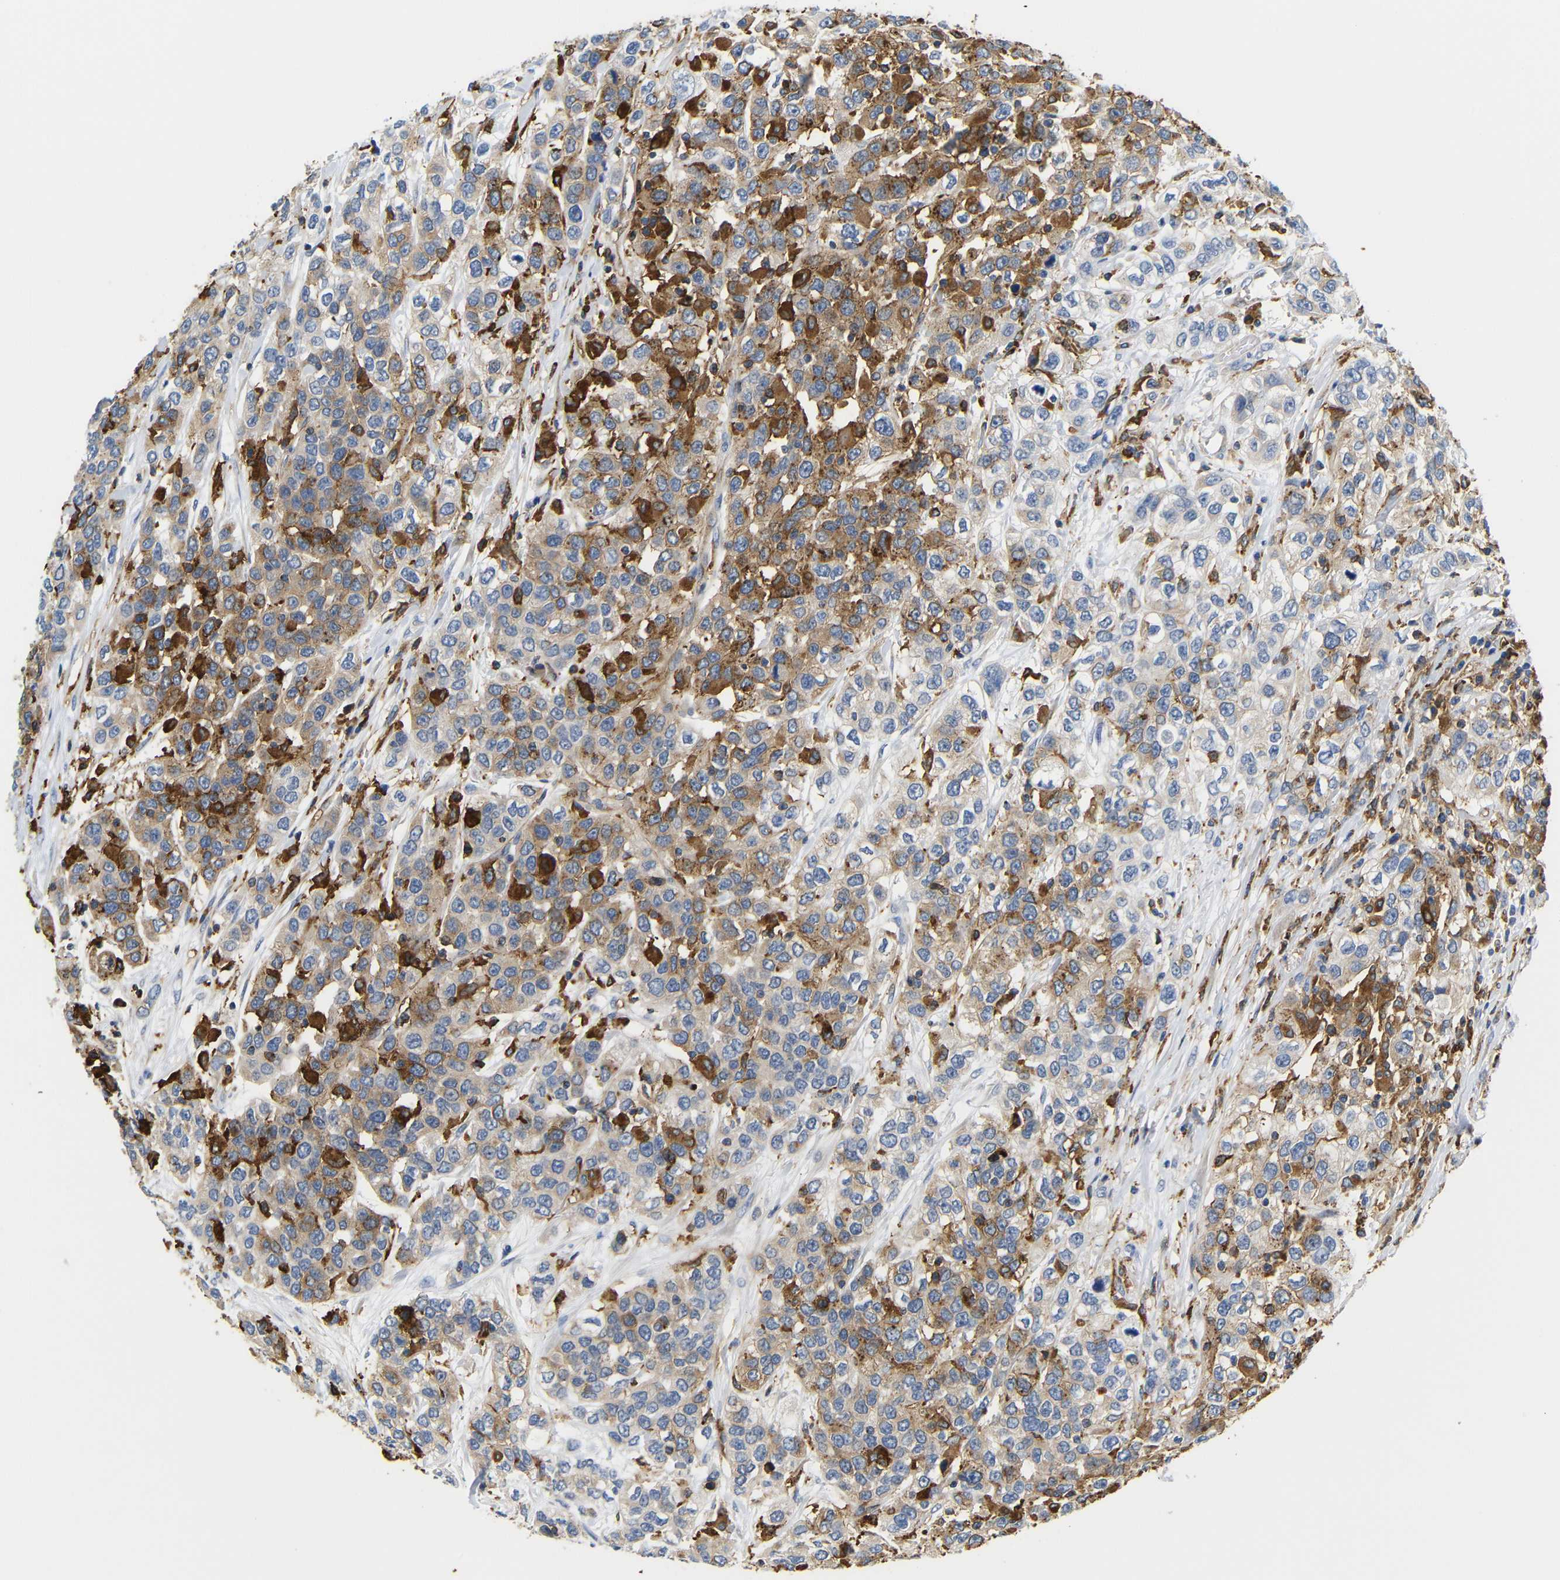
{"staining": {"intensity": "moderate", "quantity": "25%-75%", "location": "cytoplasmic/membranous"}, "tissue": "urothelial cancer", "cell_type": "Tumor cells", "image_type": "cancer", "snomed": [{"axis": "morphology", "description": "Urothelial carcinoma, High grade"}, {"axis": "topography", "description": "Urinary bladder"}], "caption": "A high-resolution image shows immunohistochemistry (IHC) staining of urothelial cancer, which displays moderate cytoplasmic/membranous expression in approximately 25%-75% of tumor cells. The staining was performed using DAB to visualize the protein expression in brown, while the nuclei were stained in blue with hematoxylin (Magnification: 20x).", "gene": "HLA-DQB1", "patient": {"sex": "female", "age": 80}}